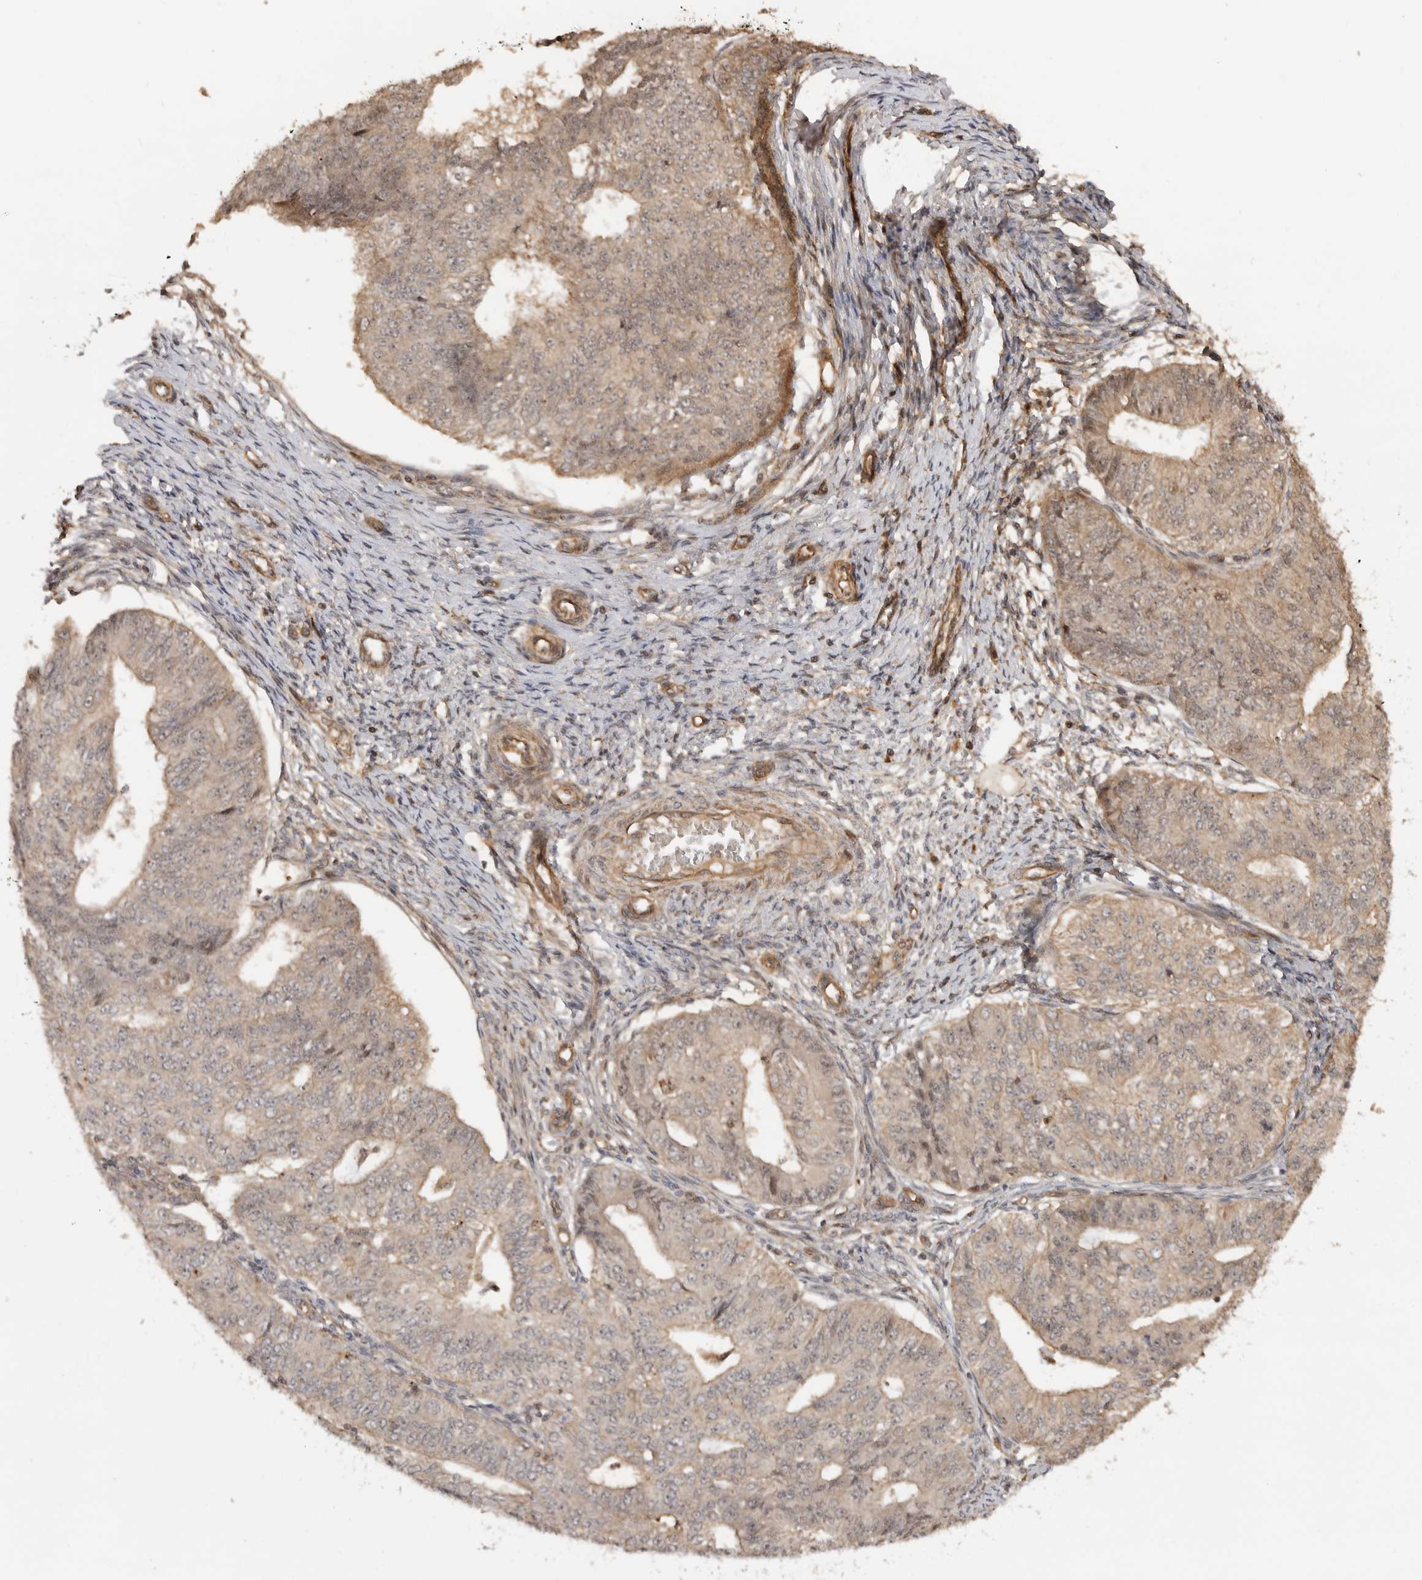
{"staining": {"intensity": "weak", "quantity": "25%-75%", "location": "cytoplasmic/membranous"}, "tissue": "endometrial cancer", "cell_type": "Tumor cells", "image_type": "cancer", "snomed": [{"axis": "morphology", "description": "Adenocarcinoma, NOS"}, {"axis": "topography", "description": "Endometrium"}], "caption": "Immunohistochemistry of human endometrial adenocarcinoma reveals low levels of weak cytoplasmic/membranous staining in about 25%-75% of tumor cells.", "gene": "ADPRS", "patient": {"sex": "female", "age": 32}}